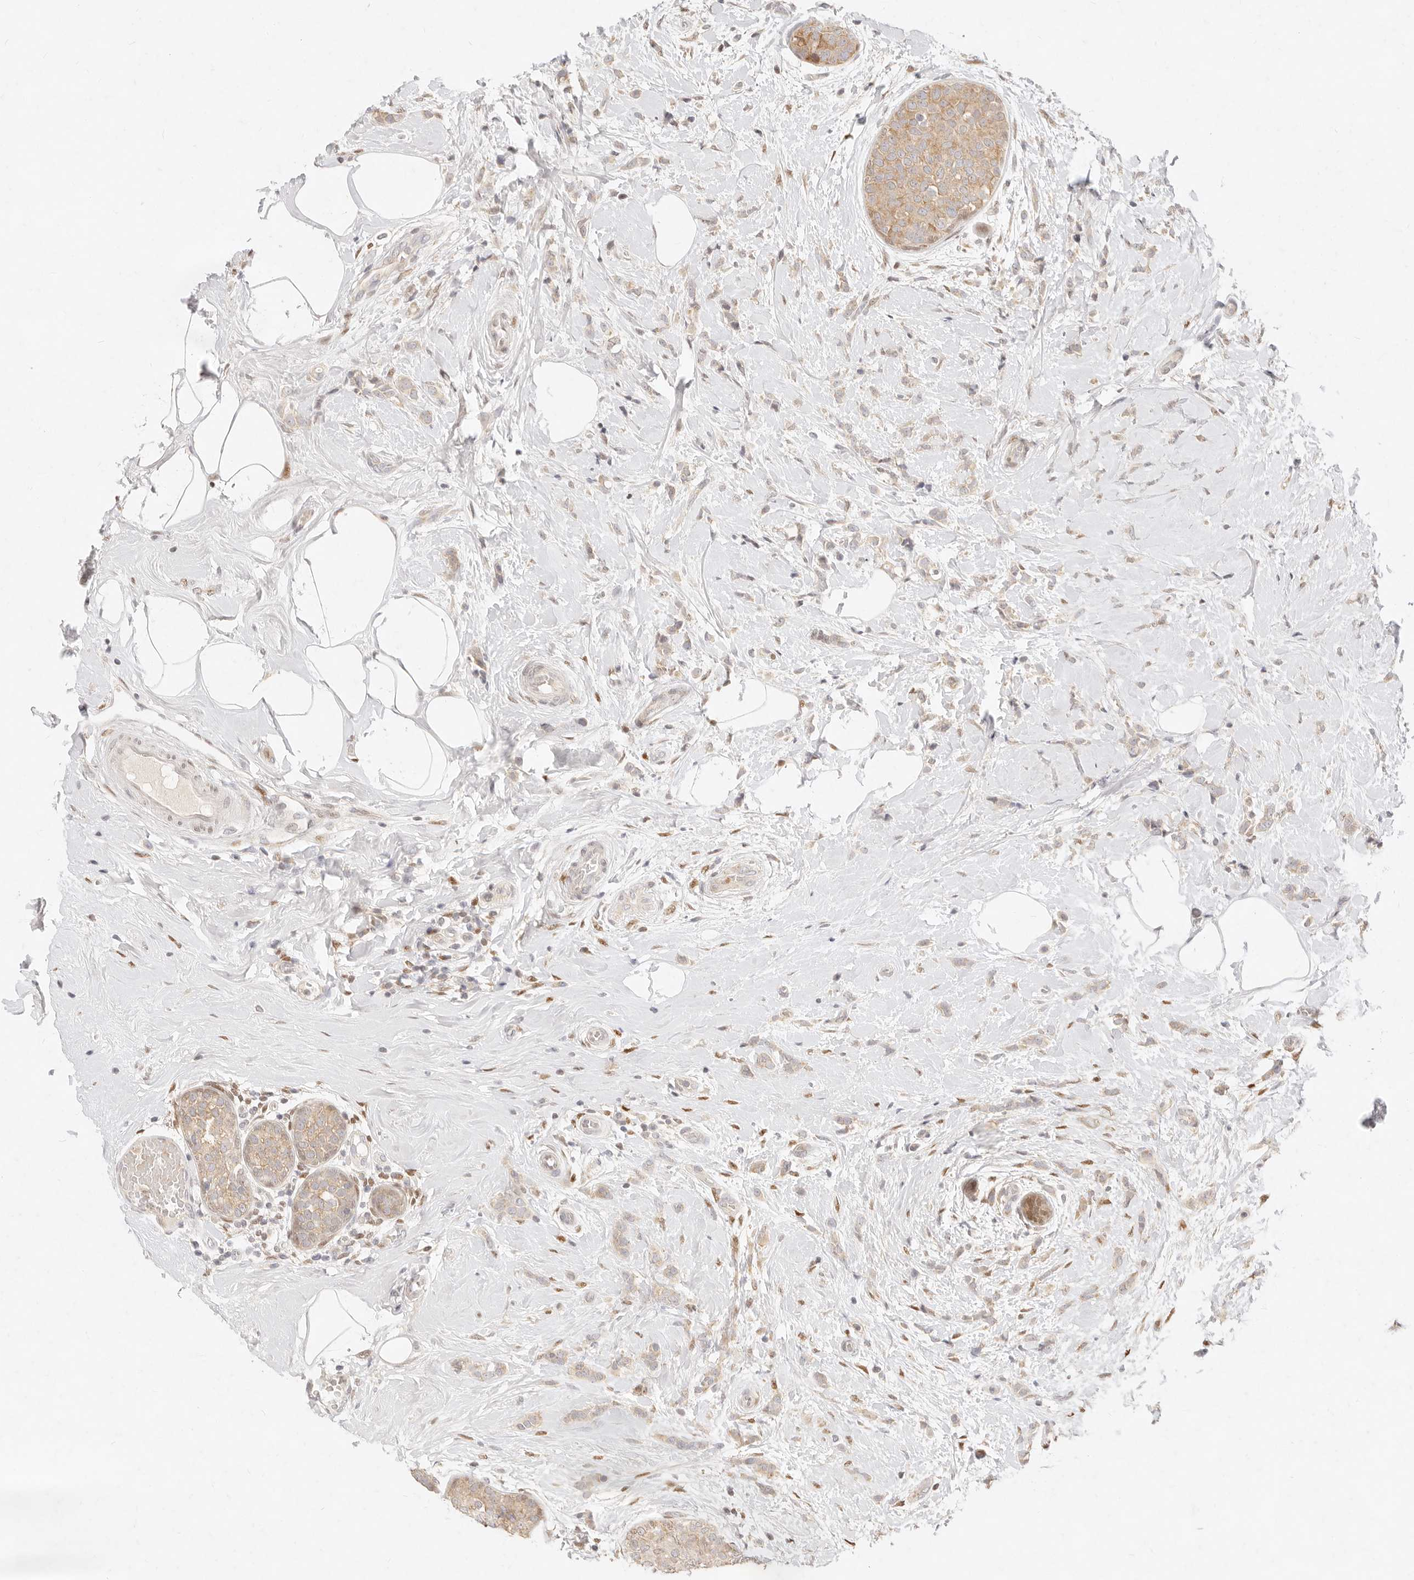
{"staining": {"intensity": "weak", "quantity": ">75%", "location": "cytoplasmic/membranous"}, "tissue": "breast cancer", "cell_type": "Tumor cells", "image_type": "cancer", "snomed": [{"axis": "morphology", "description": "Lobular carcinoma, in situ"}, {"axis": "morphology", "description": "Lobular carcinoma"}, {"axis": "topography", "description": "Breast"}], "caption": "Breast lobular carcinoma in situ stained with a brown dye shows weak cytoplasmic/membranous positive positivity in about >75% of tumor cells.", "gene": "ASCL3", "patient": {"sex": "female", "age": 41}}